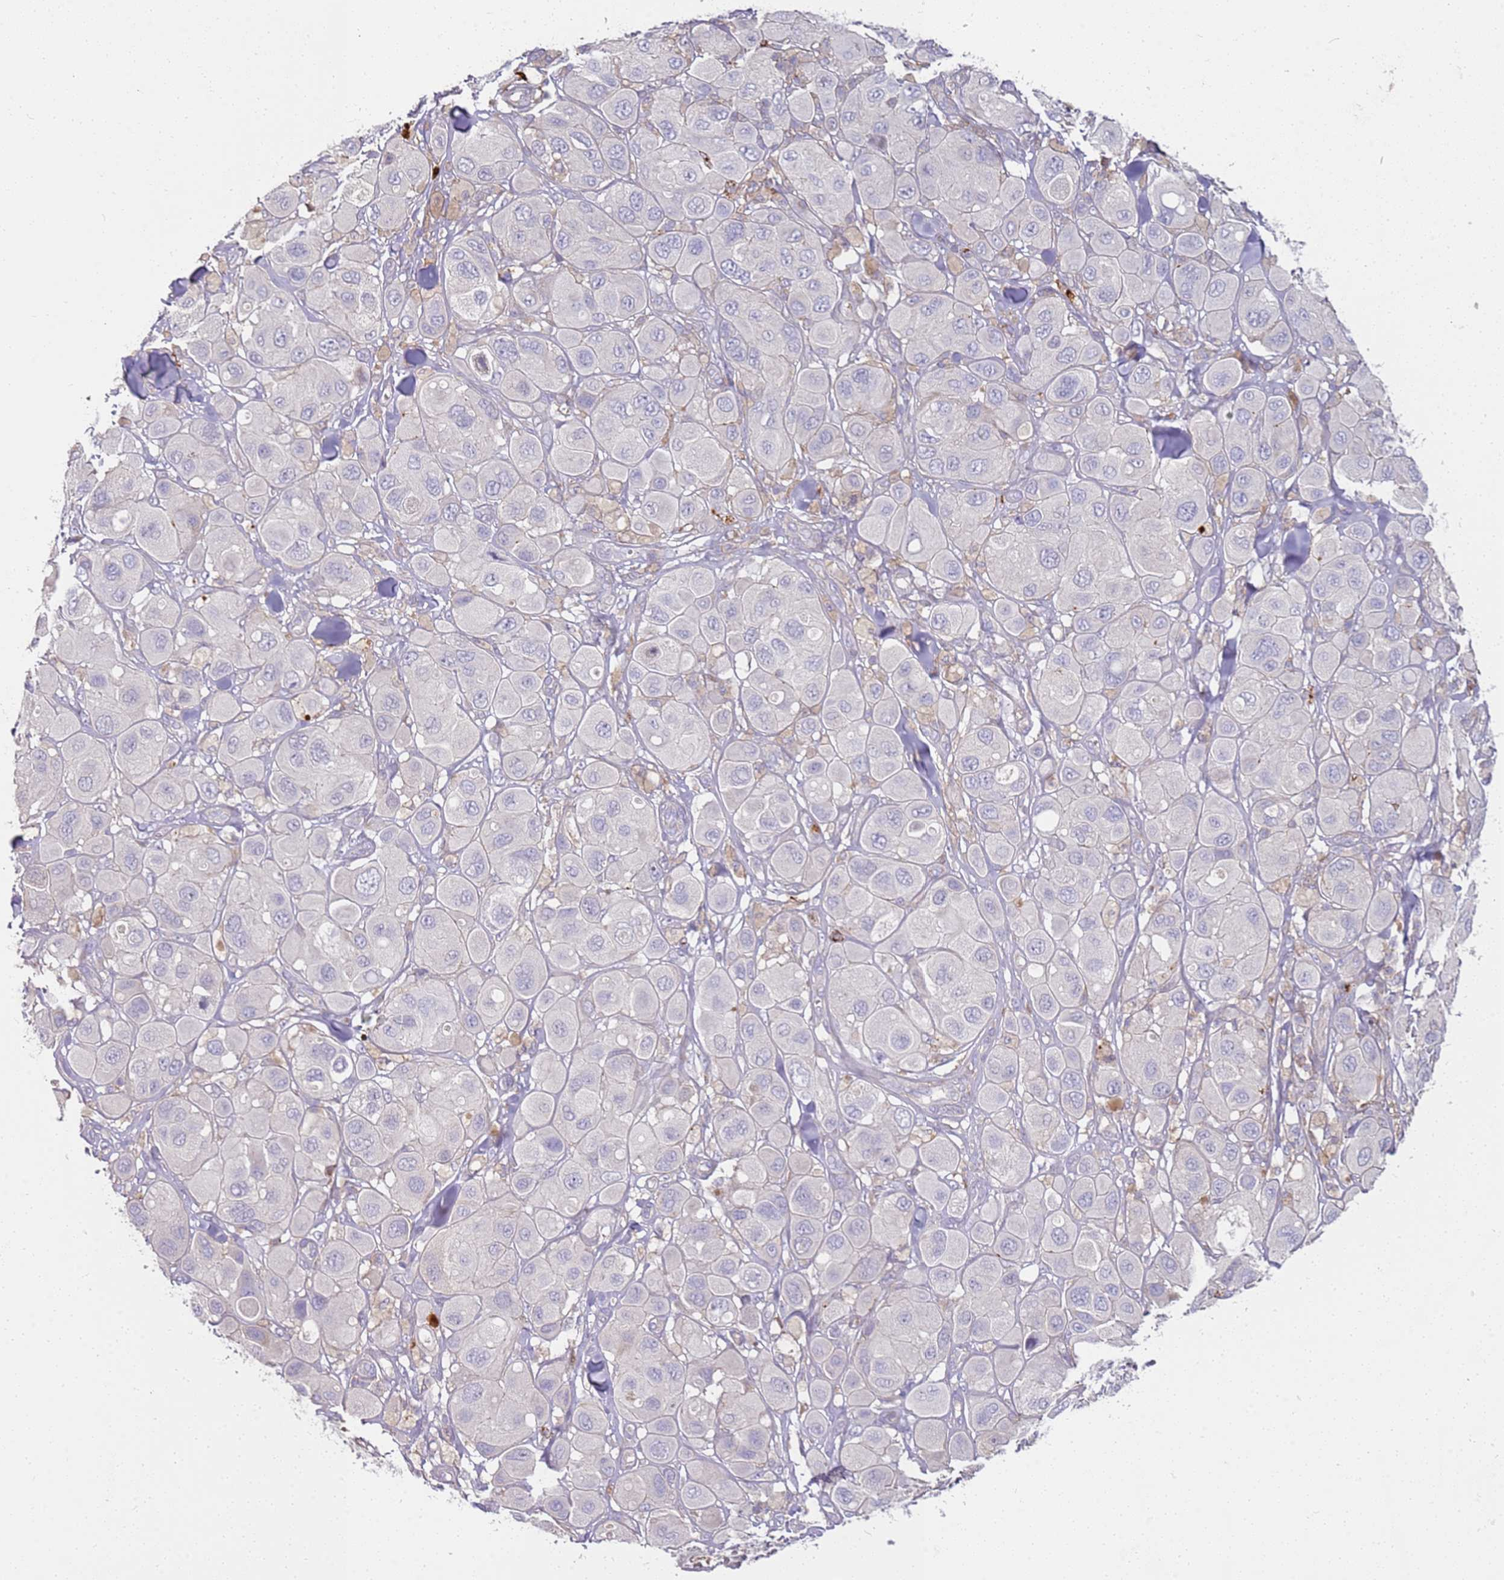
{"staining": {"intensity": "negative", "quantity": "none", "location": "none"}, "tissue": "melanoma", "cell_type": "Tumor cells", "image_type": "cancer", "snomed": [{"axis": "morphology", "description": "Malignant melanoma, Metastatic site"}, {"axis": "topography", "description": "Skin"}], "caption": "Tumor cells are negative for brown protein staining in melanoma. The staining was performed using DAB (3,3'-diaminobenzidine) to visualize the protein expression in brown, while the nuclei were stained in blue with hematoxylin (Magnification: 20x).", "gene": "FPR1", "patient": {"sex": "male", "age": 41}}